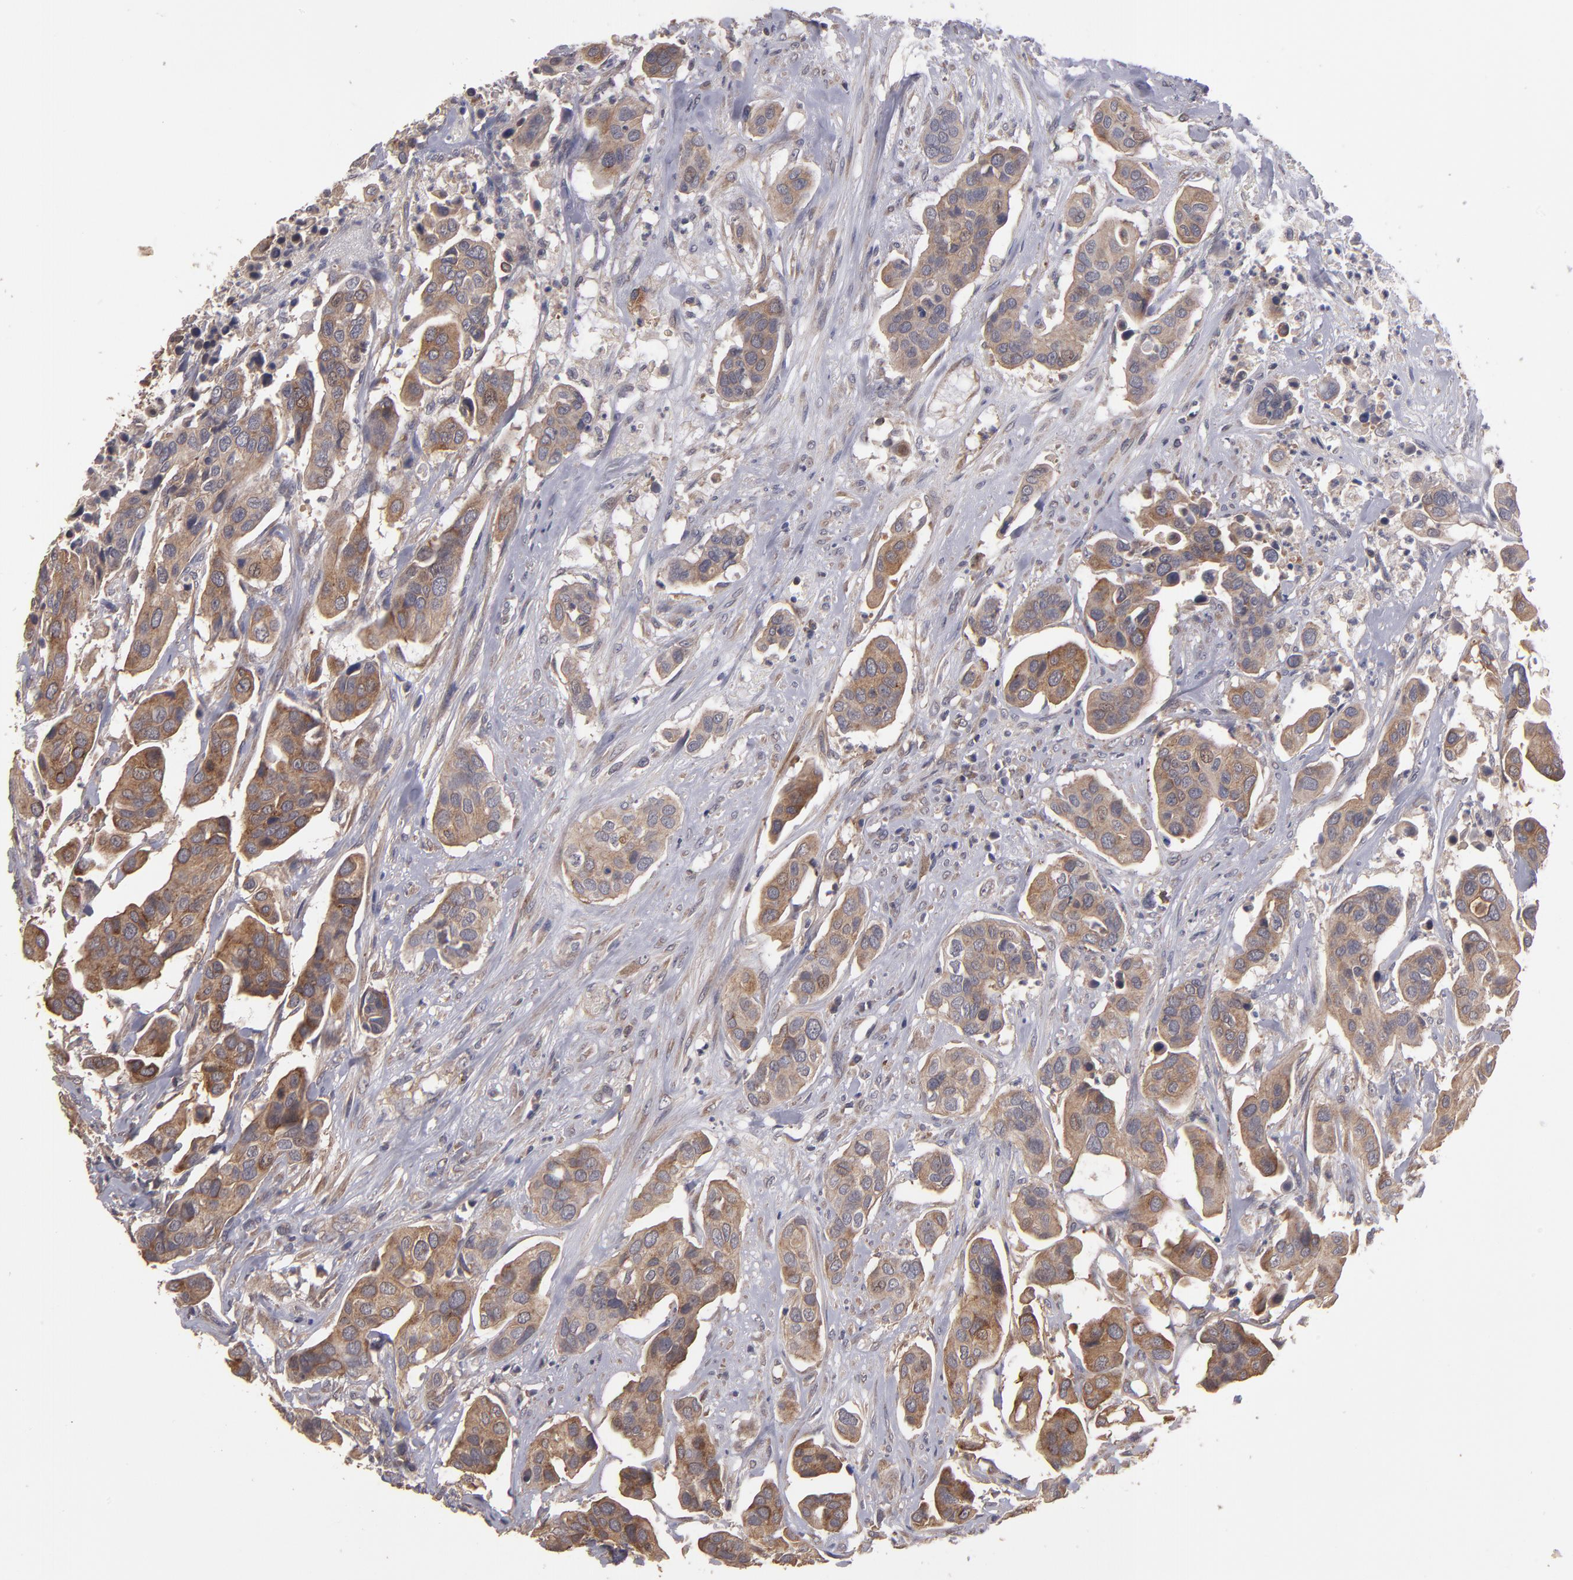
{"staining": {"intensity": "moderate", "quantity": ">75%", "location": "cytoplasmic/membranous"}, "tissue": "urothelial cancer", "cell_type": "Tumor cells", "image_type": "cancer", "snomed": [{"axis": "morphology", "description": "Adenocarcinoma, NOS"}, {"axis": "topography", "description": "Urinary bladder"}], "caption": "Protein expression analysis of adenocarcinoma reveals moderate cytoplasmic/membranous staining in approximately >75% of tumor cells.", "gene": "NF2", "patient": {"sex": "male", "age": 61}}